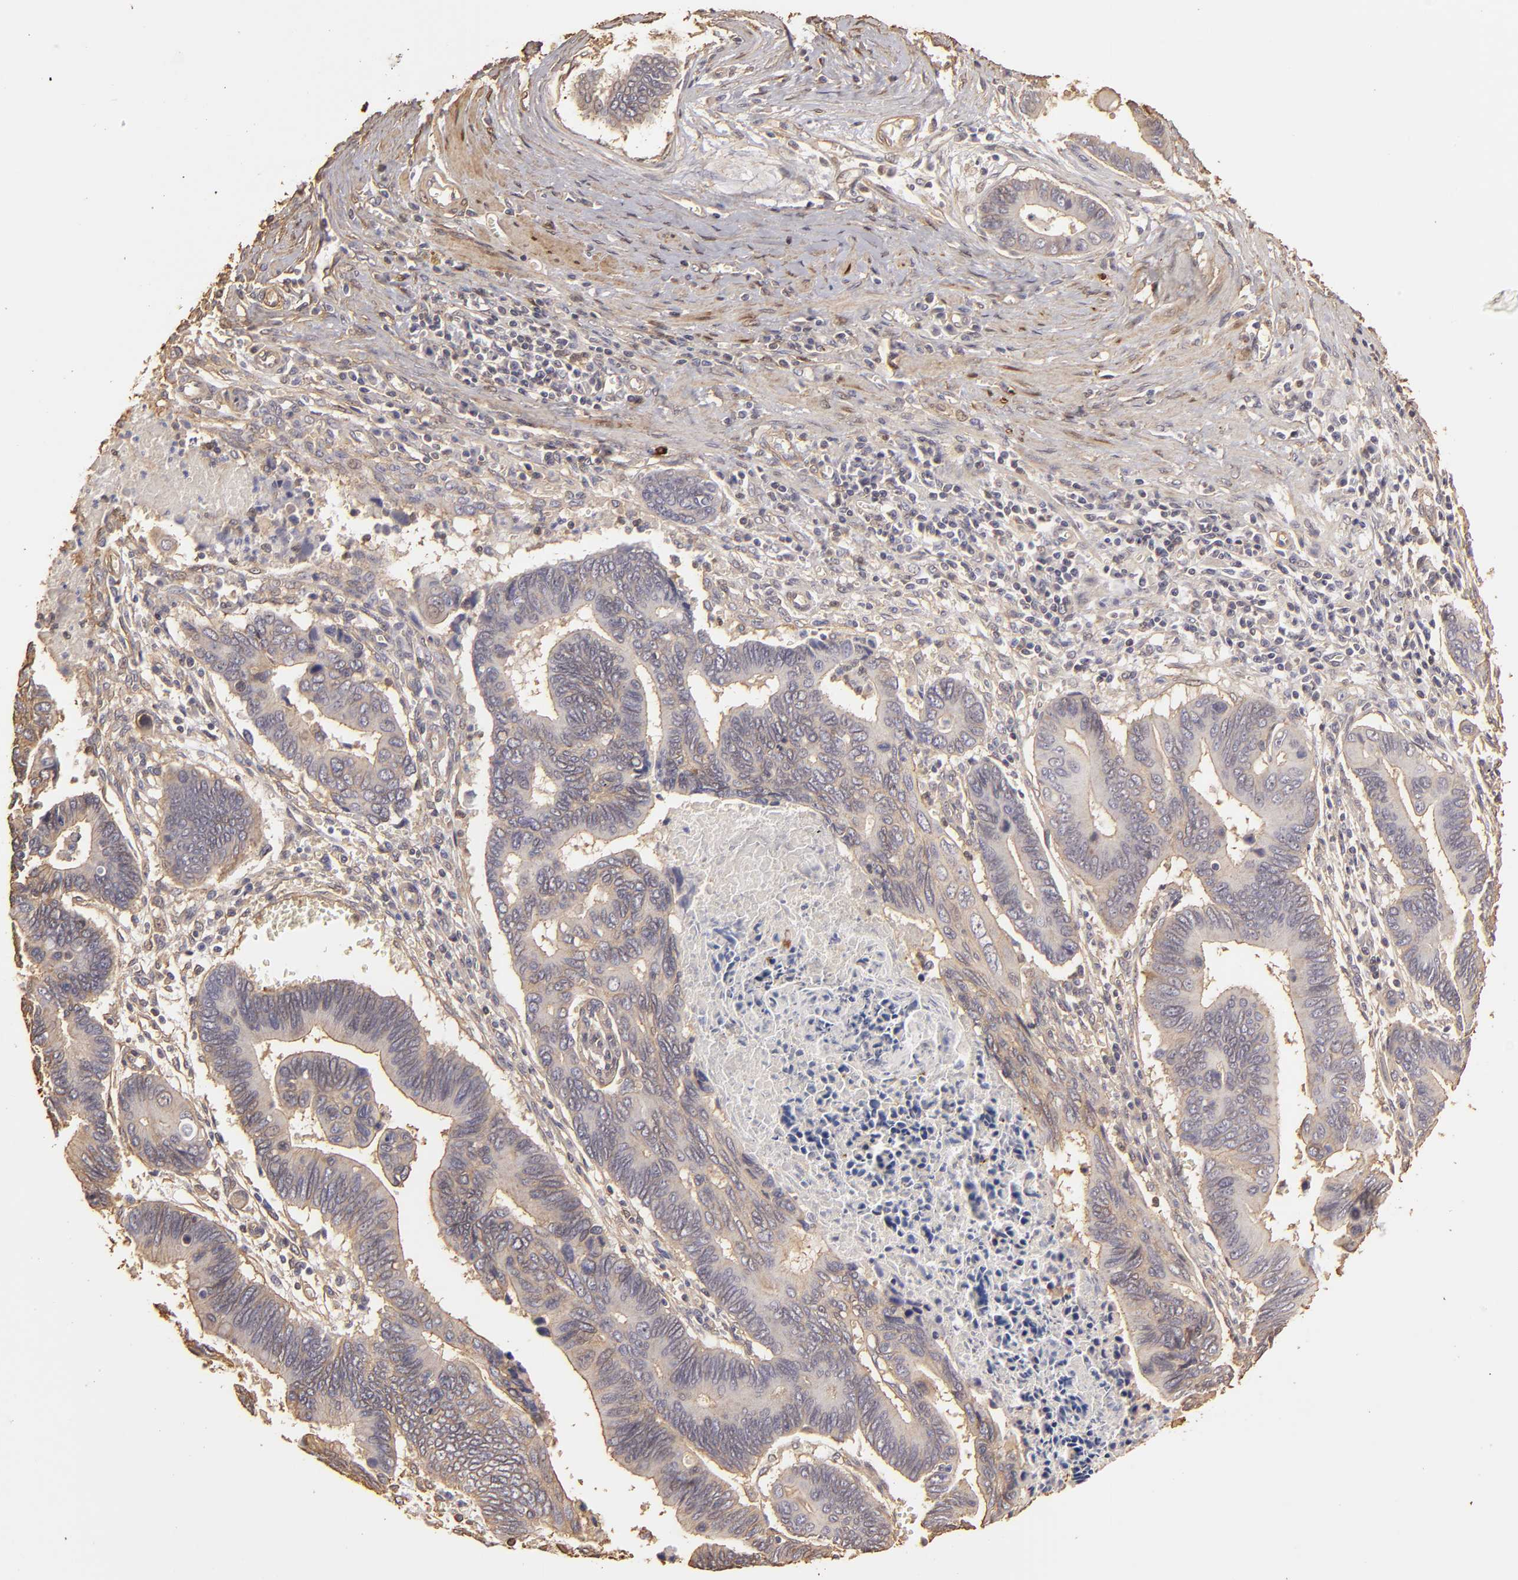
{"staining": {"intensity": "negative", "quantity": "none", "location": "none"}, "tissue": "pancreatic cancer", "cell_type": "Tumor cells", "image_type": "cancer", "snomed": [{"axis": "morphology", "description": "Adenocarcinoma, NOS"}, {"axis": "topography", "description": "Pancreas"}], "caption": "IHC photomicrograph of neoplastic tissue: pancreatic adenocarcinoma stained with DAB (3,3'-diaminobenzidine) shows no significant protein staining in tumor cells.", "gene": "HSPB6", "patient": {"sex": "female", "age": 70}}